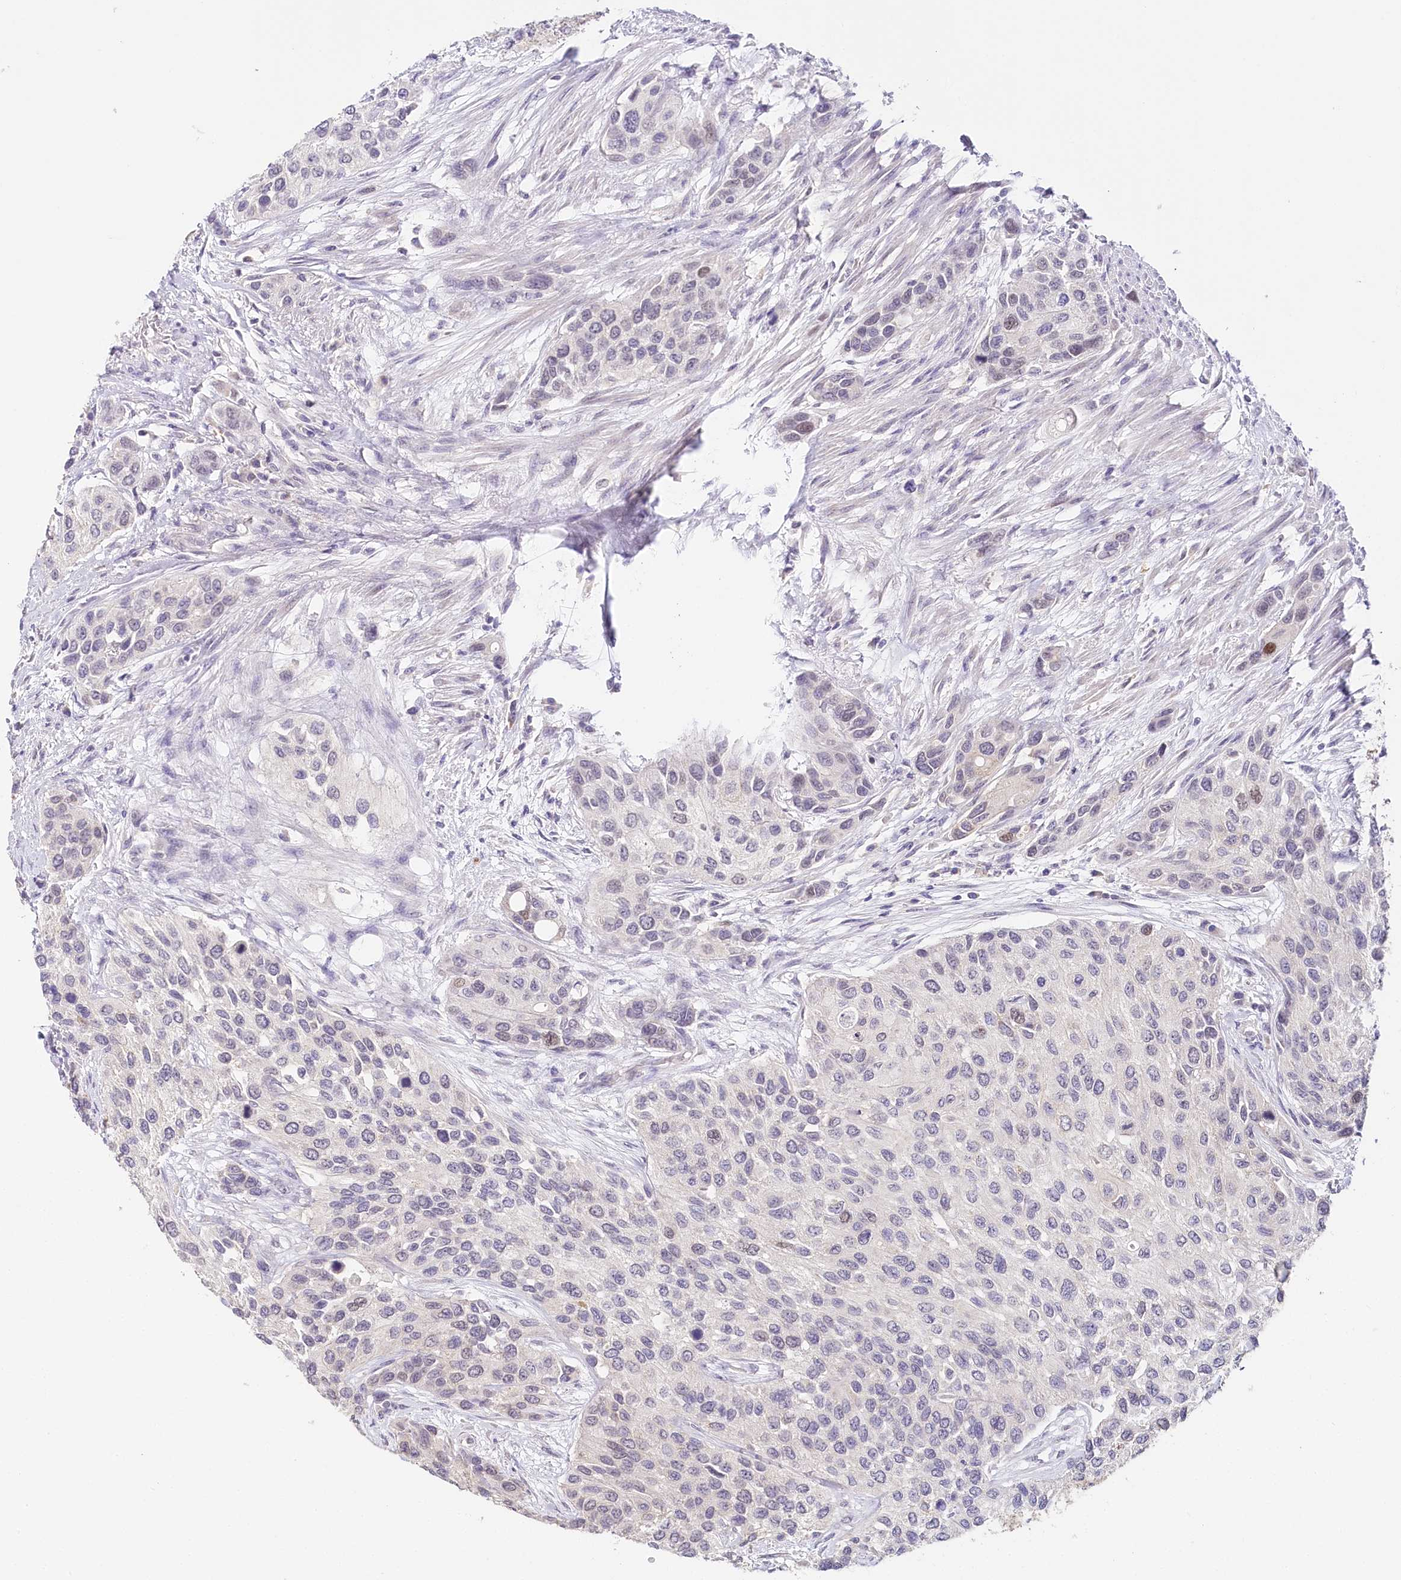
{"staining": {"intensity": "negative", "quantity": "none", "location": "none"}, "tissue": "urothelial cancer", "cell_type": "Tumor cells", "image_type": "cancer", "snomed": [{"axis": "morphology", "description": "Normal tissue, NOS"}, {"axis": "morphology", "description": "Urothelial carcinoma, High grade"}, {"axis": "topography", "description": "Vascular tissue"}, {"axis": "topography", "description": "Urinary bladder"}], "caption": "A micrograph of human urothelial cancer is negative for staining in tumor cells.", "gene": "TP53", "patient": {"sex": "female", "age": 56}}